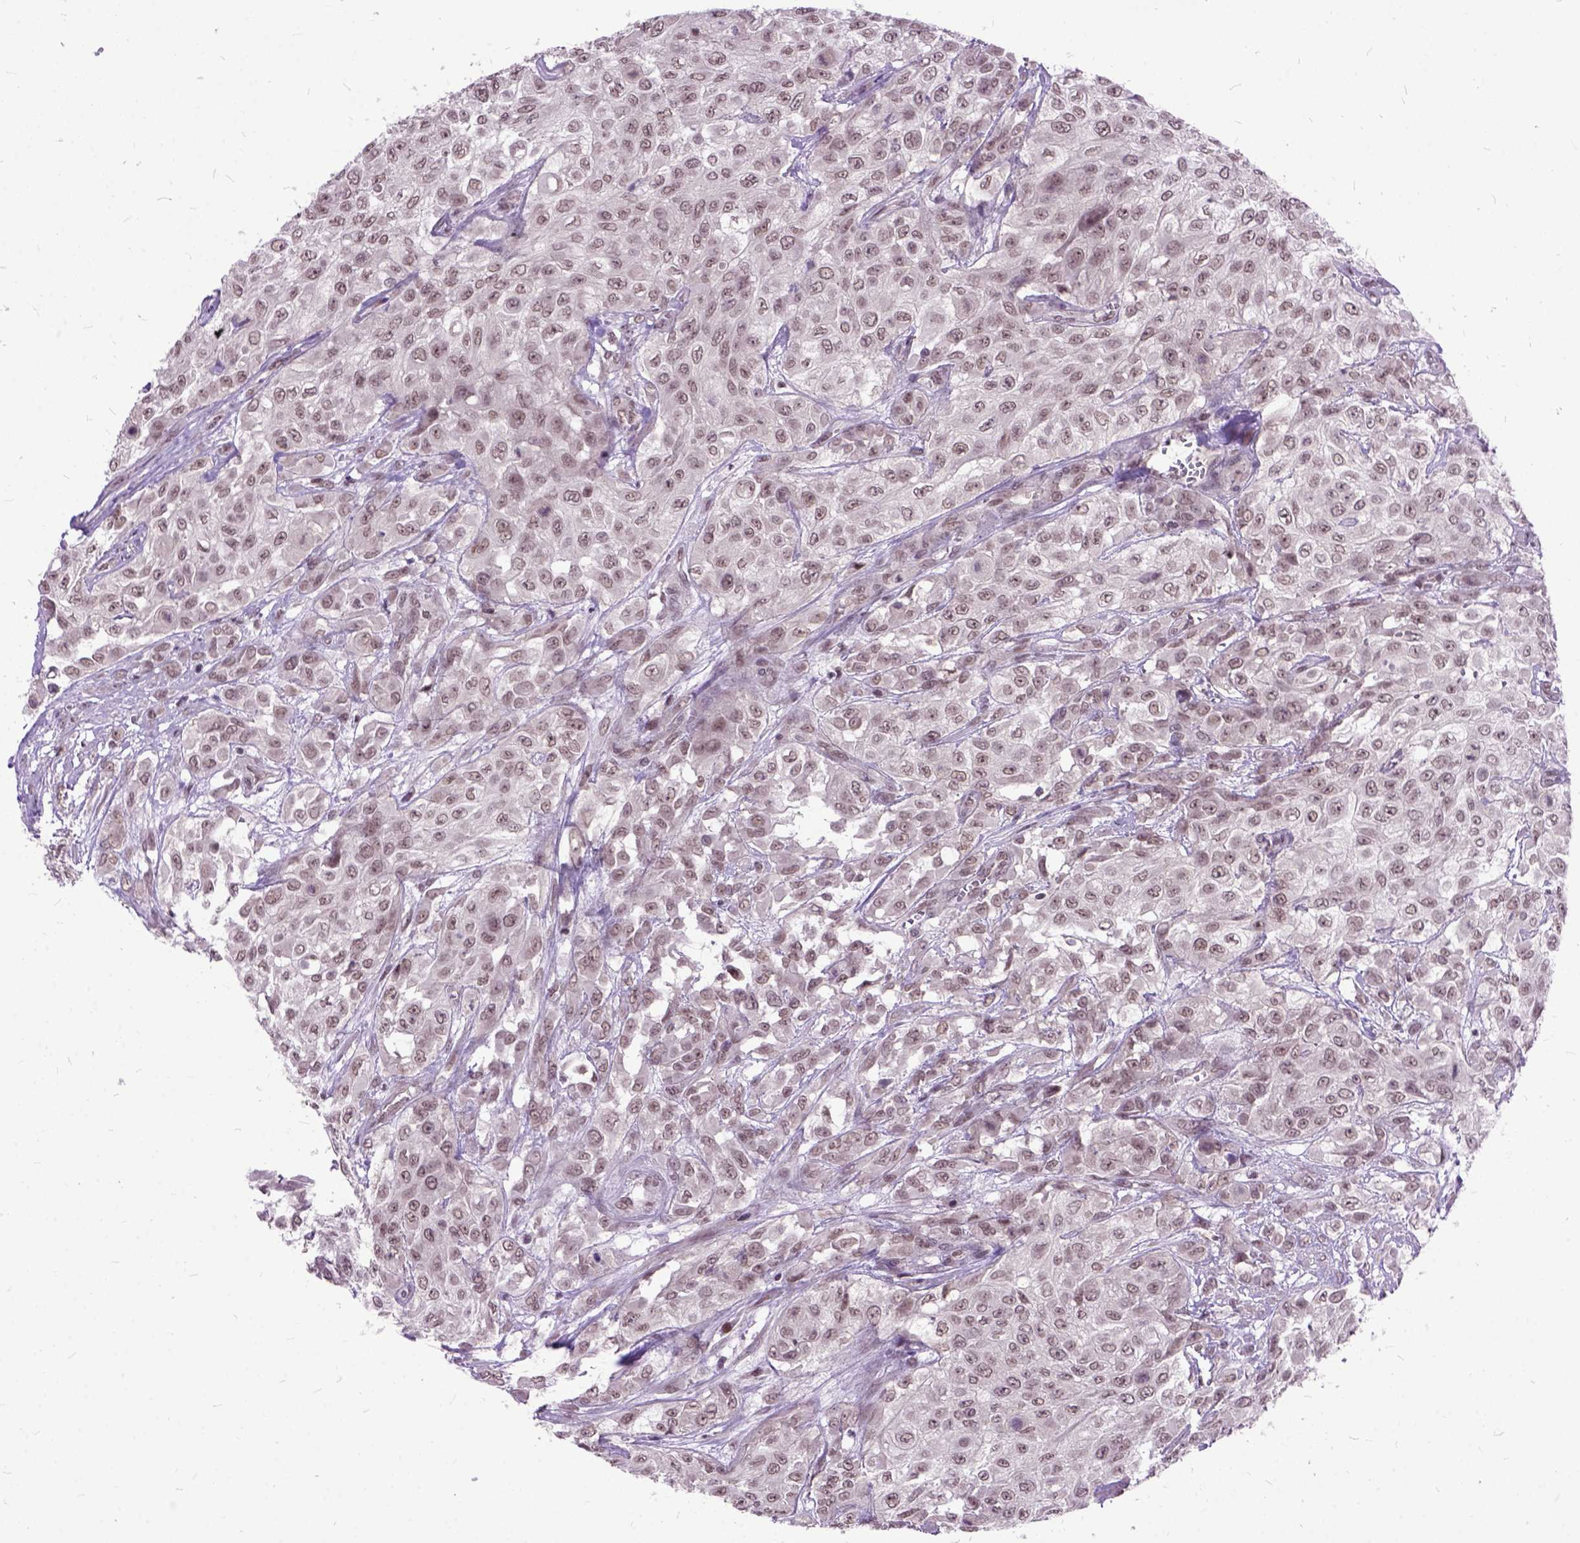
{"staining": {"intensity": "moderate", "quantity": ">75%", "location": "nuclear"}, "tissue": "urothelial cancer", "cell_type": "Tumor cells", "image_type": "cancer", "snomed": [{"axis": "morphology", "description": "Urothelial carcinoma, High grade"}, {"axis": "topography", "description": "Urinary bladder"}], "caption": "Moderate nuclear positivity is present in about >75% of tumor cells in urothelial cancer. The protein is shown in brown color, while the nuclei are stained blue.", "gene": "ORC5", "patient": {"sex": "male", "age": 57}}